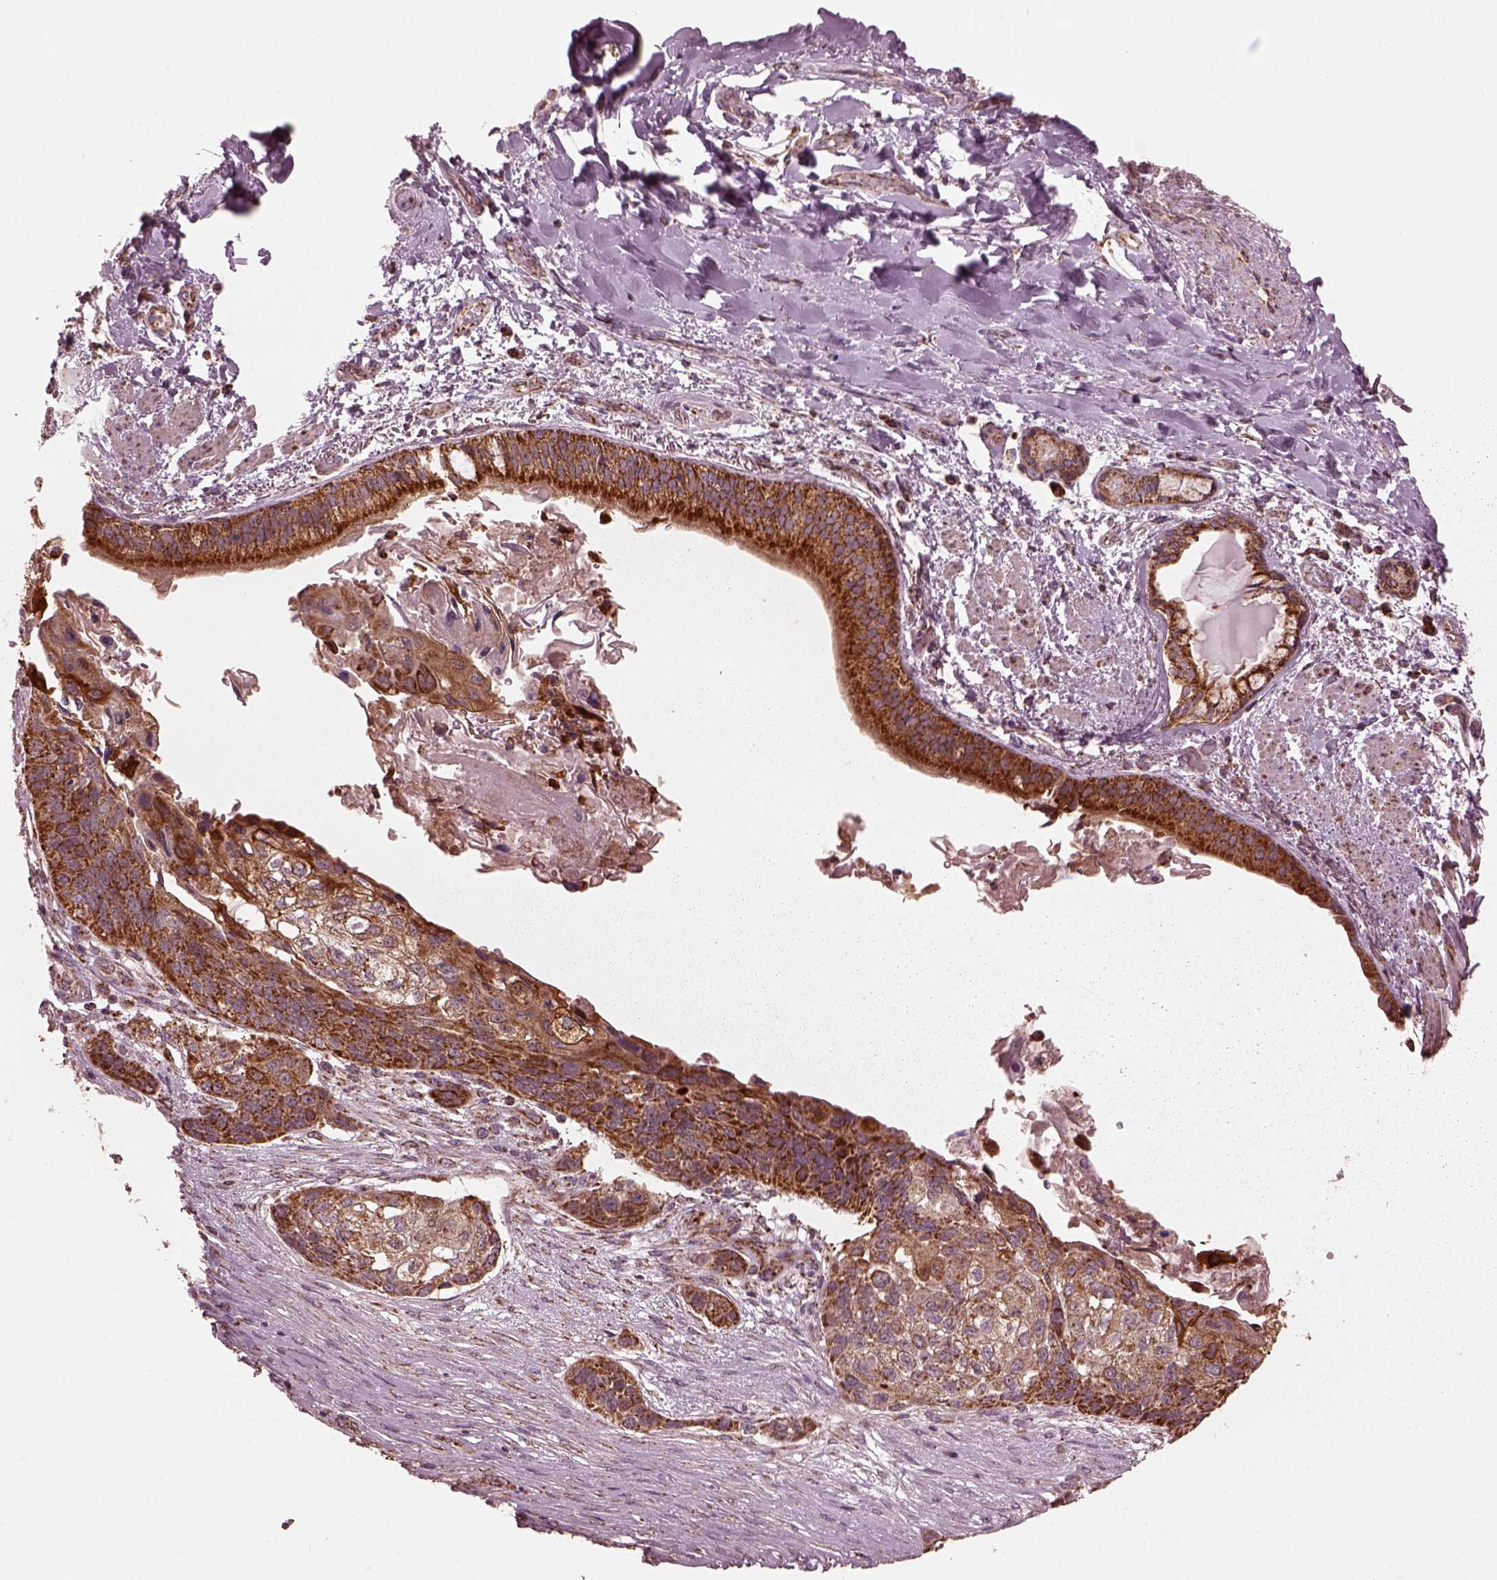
{"staining": {"intensity": "strong", "quantity": ">75%", "location": "cytoplasmic/membranous"}, "tissue": "lung cancer", "cell_type": "Tumor cells", "image_type": "cancer", "snomed": [{"axis": "morphology", "description": "Squamous cell carcinoma, NOS"}, {"axis": "topography", "description": "Lung"}], "caption": "Immunohistochemistry micrograph of neoplastic tissue: human squamous cell carcinoma (lung) stained using immunohistochemistry (IHC) reveals high levels of strong protein expression localized specifically in the cytoplasmic/membranous of tumor cells, appearing as a cytoplasmic/membranous brown color.", "gene": "NDUFB10", "patient": {"sex": "male", "age": 69}}